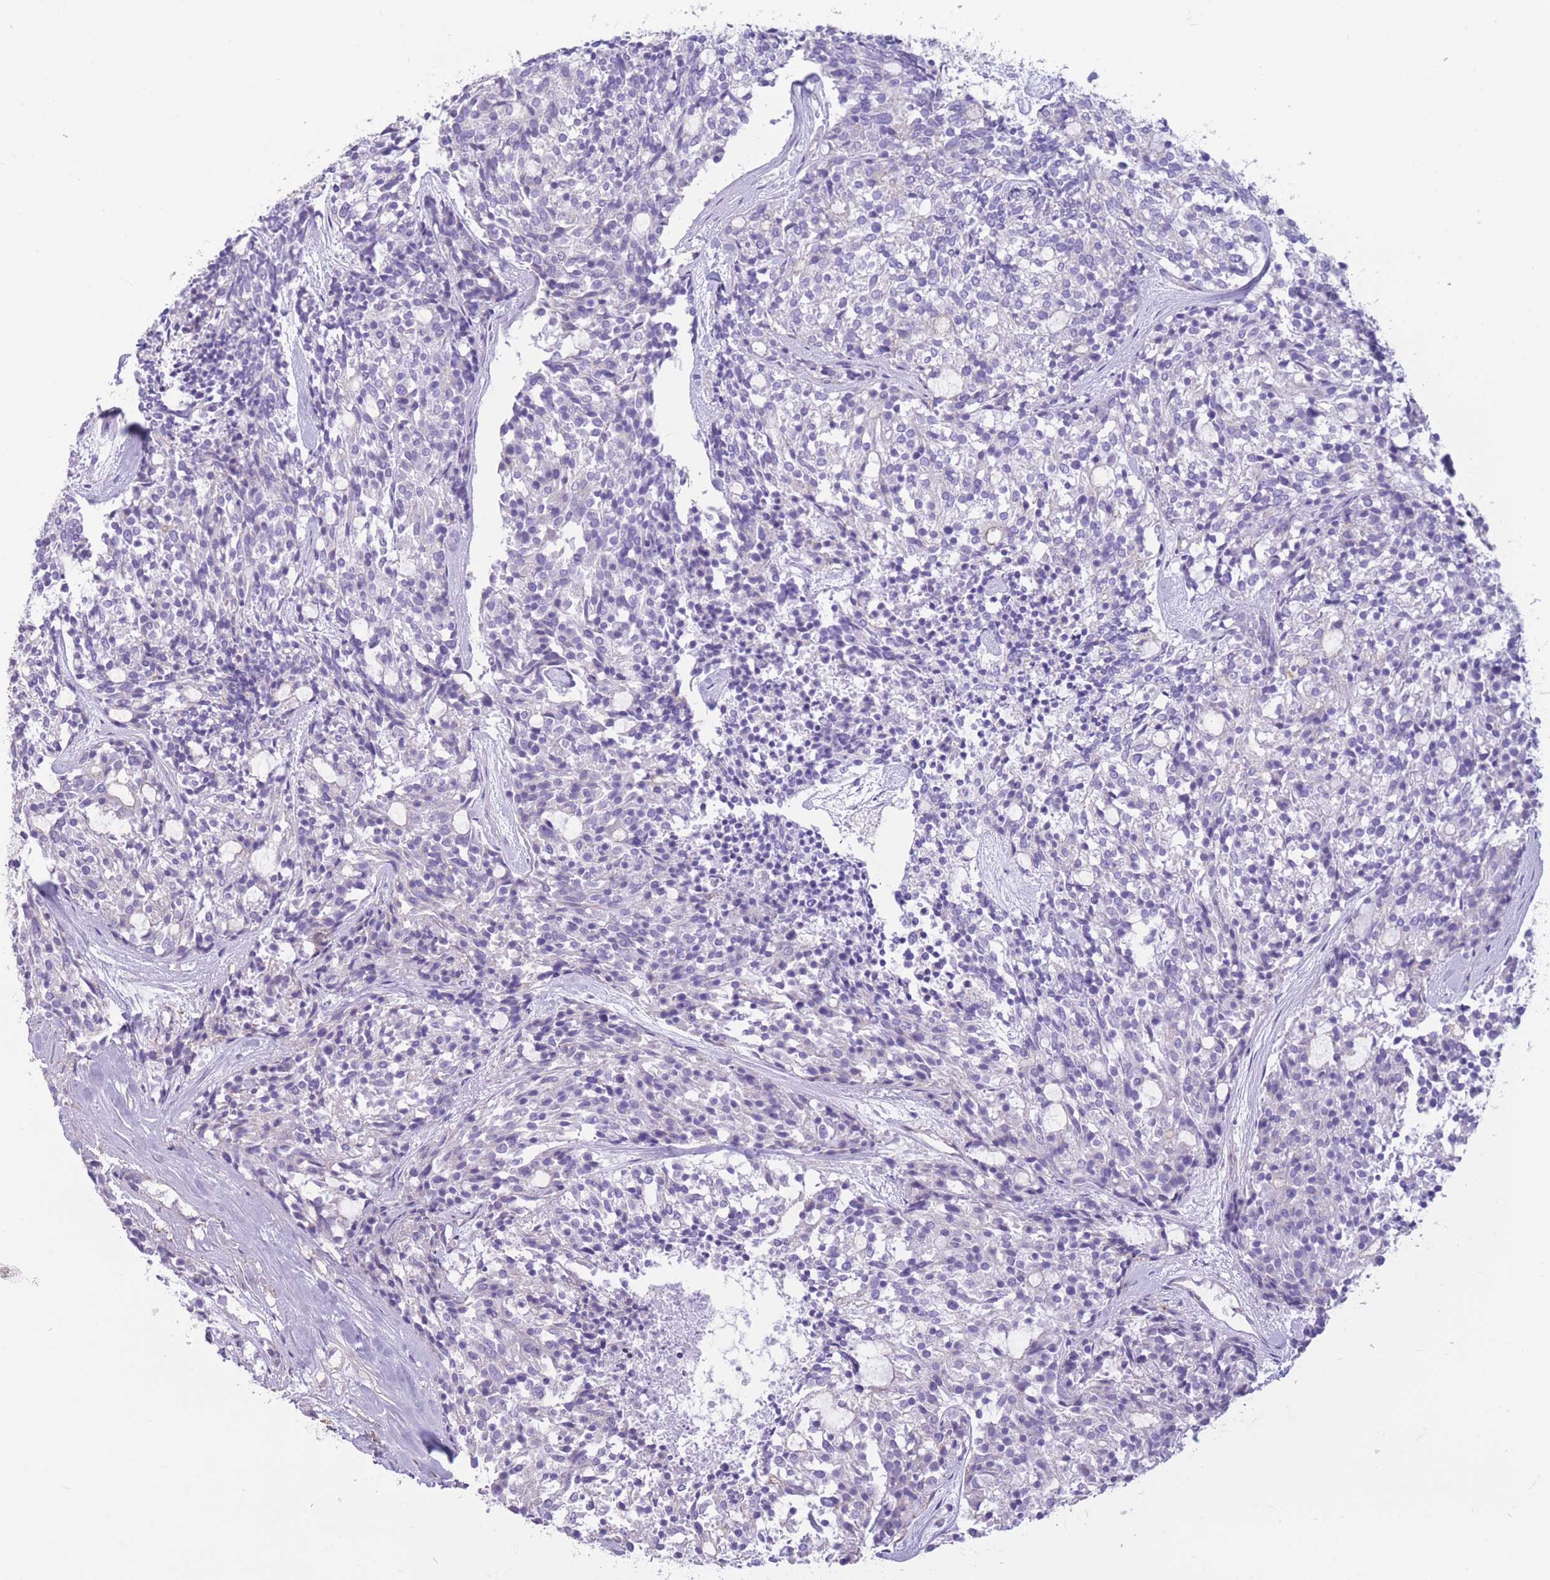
{"staining": {"intensity": "negative", "quantity": "none", "location": "none"}, "tissue": "carcinoid", "cell_type": "Tumor cells", "image_type": "cancer", "snomed": [{"axis": "morphology", "description": "Carcinoid, malignant, NOS"}, {"axis": "topography", "description": "Pancreas"}], "caption": "A micrograph of carcinoid stained for a protein displays no brown staining in tumor cells.", "gene": "PDHA1", "patient": {"sex": "female", "age": 54}}